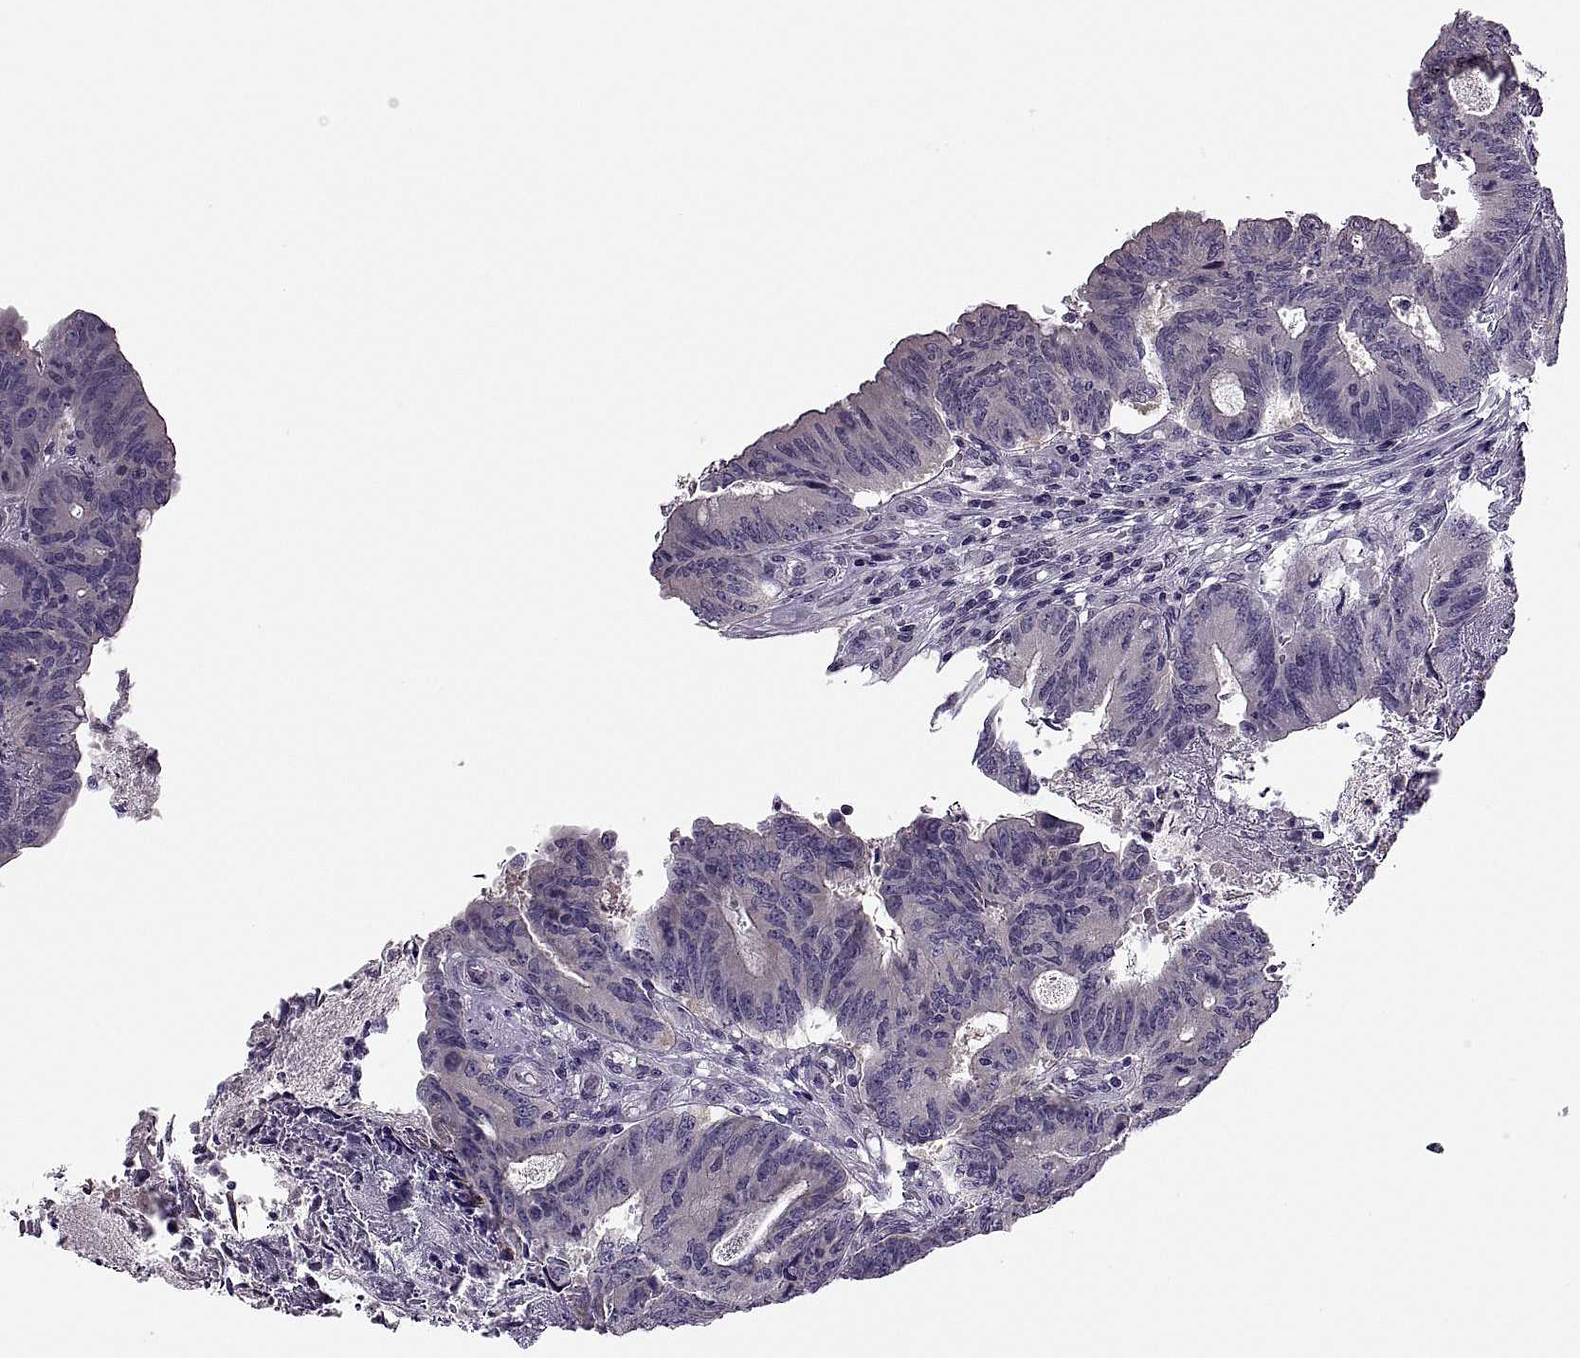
{"staining": {"intensity": "negative", "quantity": "none", "location": "none"}, "tissue": "colorectal cancer", "cell_type": "Tumor cells", "image_type": "cancer", "snomed": [{"axis": "morphology", "description": "Adenocarcinoma, NOS"}, {"axis": "topography", "description": "Colon"}], "caption": "Tumor cells show no significant protein expression in colorectal adenocarcinoma.", "gene": "PRSS54", "patient": {"sex": "female", "age": 70}}